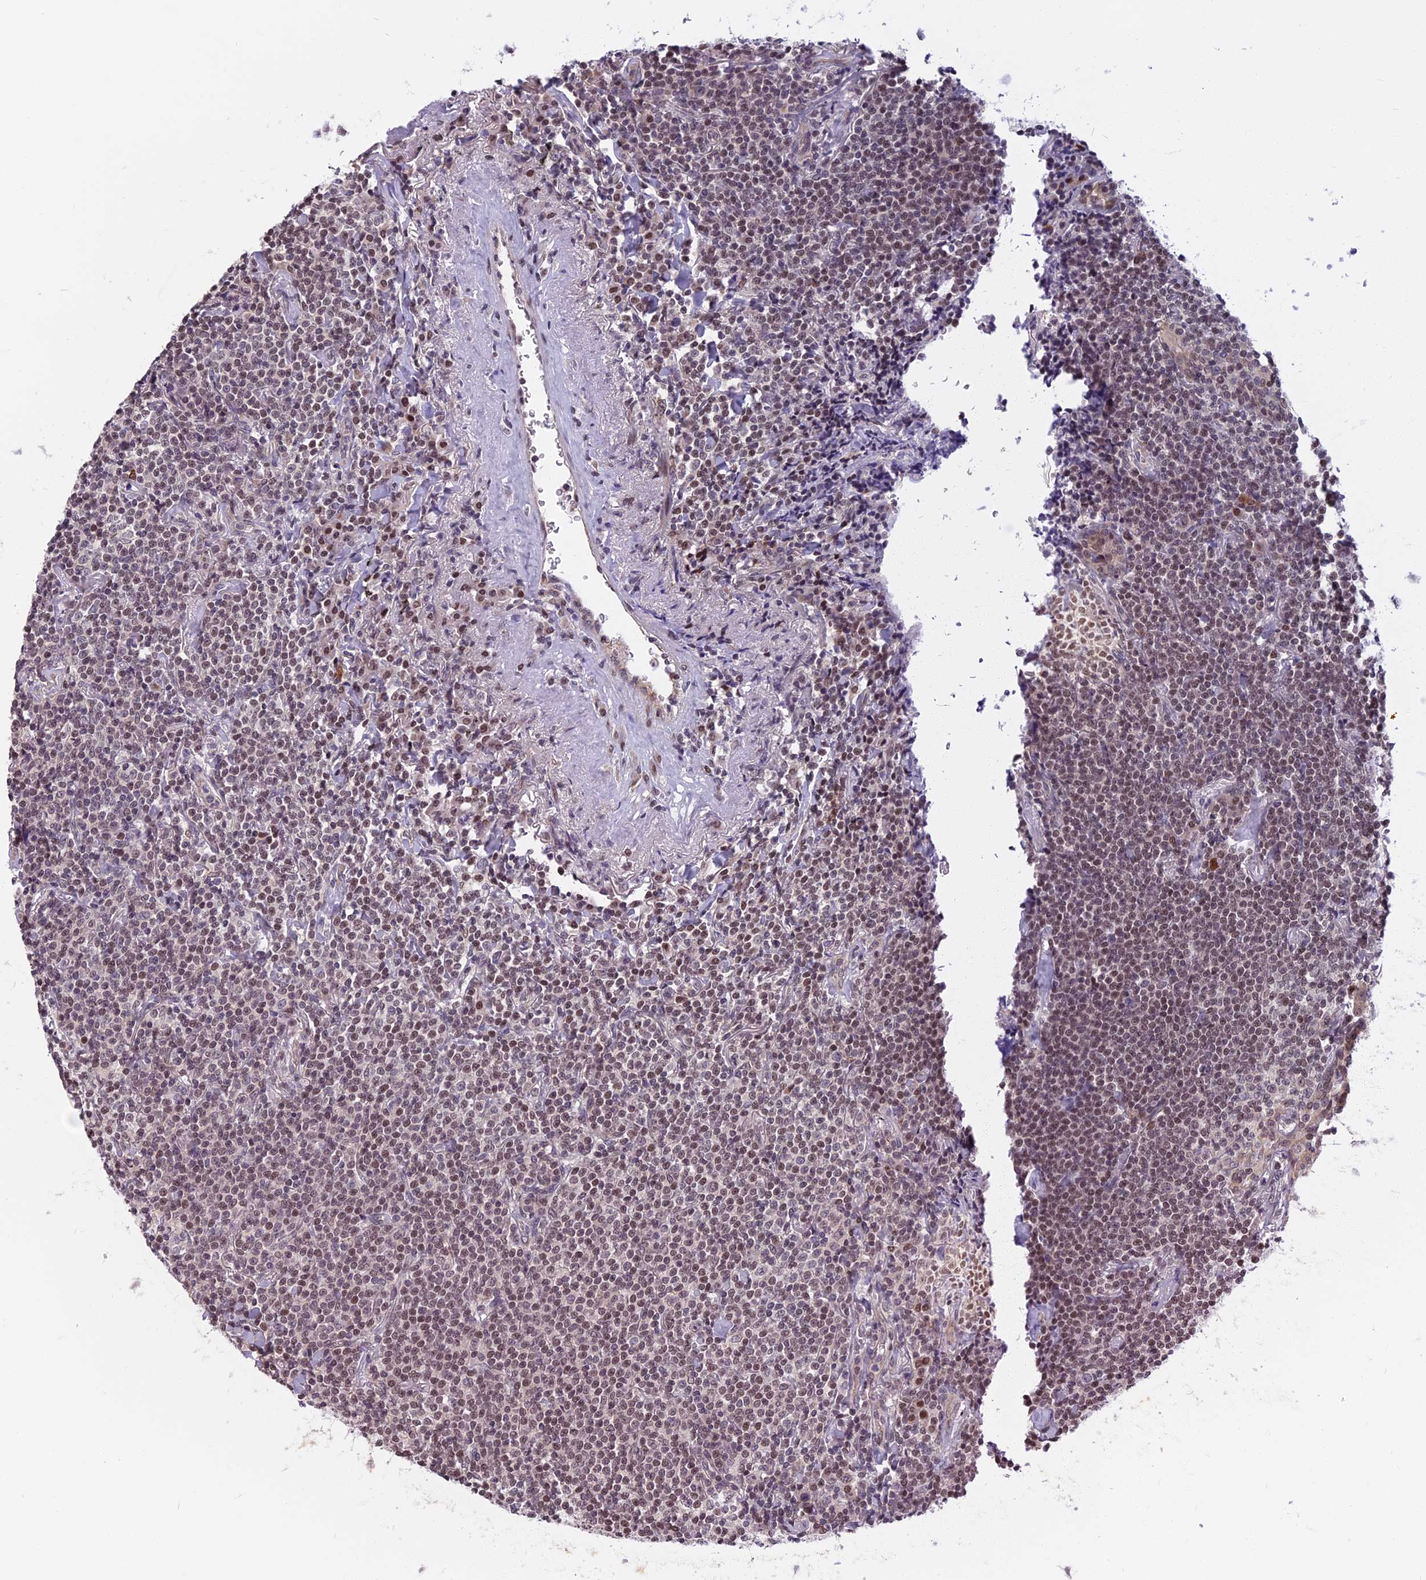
{"staining": {"intensity": "weak", "quantity": "25%-75%", "location": "nuclear"}, "tissue": "lymphoma", "cell_type": "Tumor cells", "image_type": "cancer", "snomed": [{"axis": "morphology", "description": "Malignant lymphoma, non-Hodgkin's type, Low grade"}, {"axis": "topography", "description": "Lung"}], "caption": "The histopathology image demonstrates immunohistochemical staining of lymphoma. There is weak nuclear positivity is appreciated in about 25%-75% of tumor cells.", "gene": "CCDC113", "patient": {"sex": "female", "age": 71}}